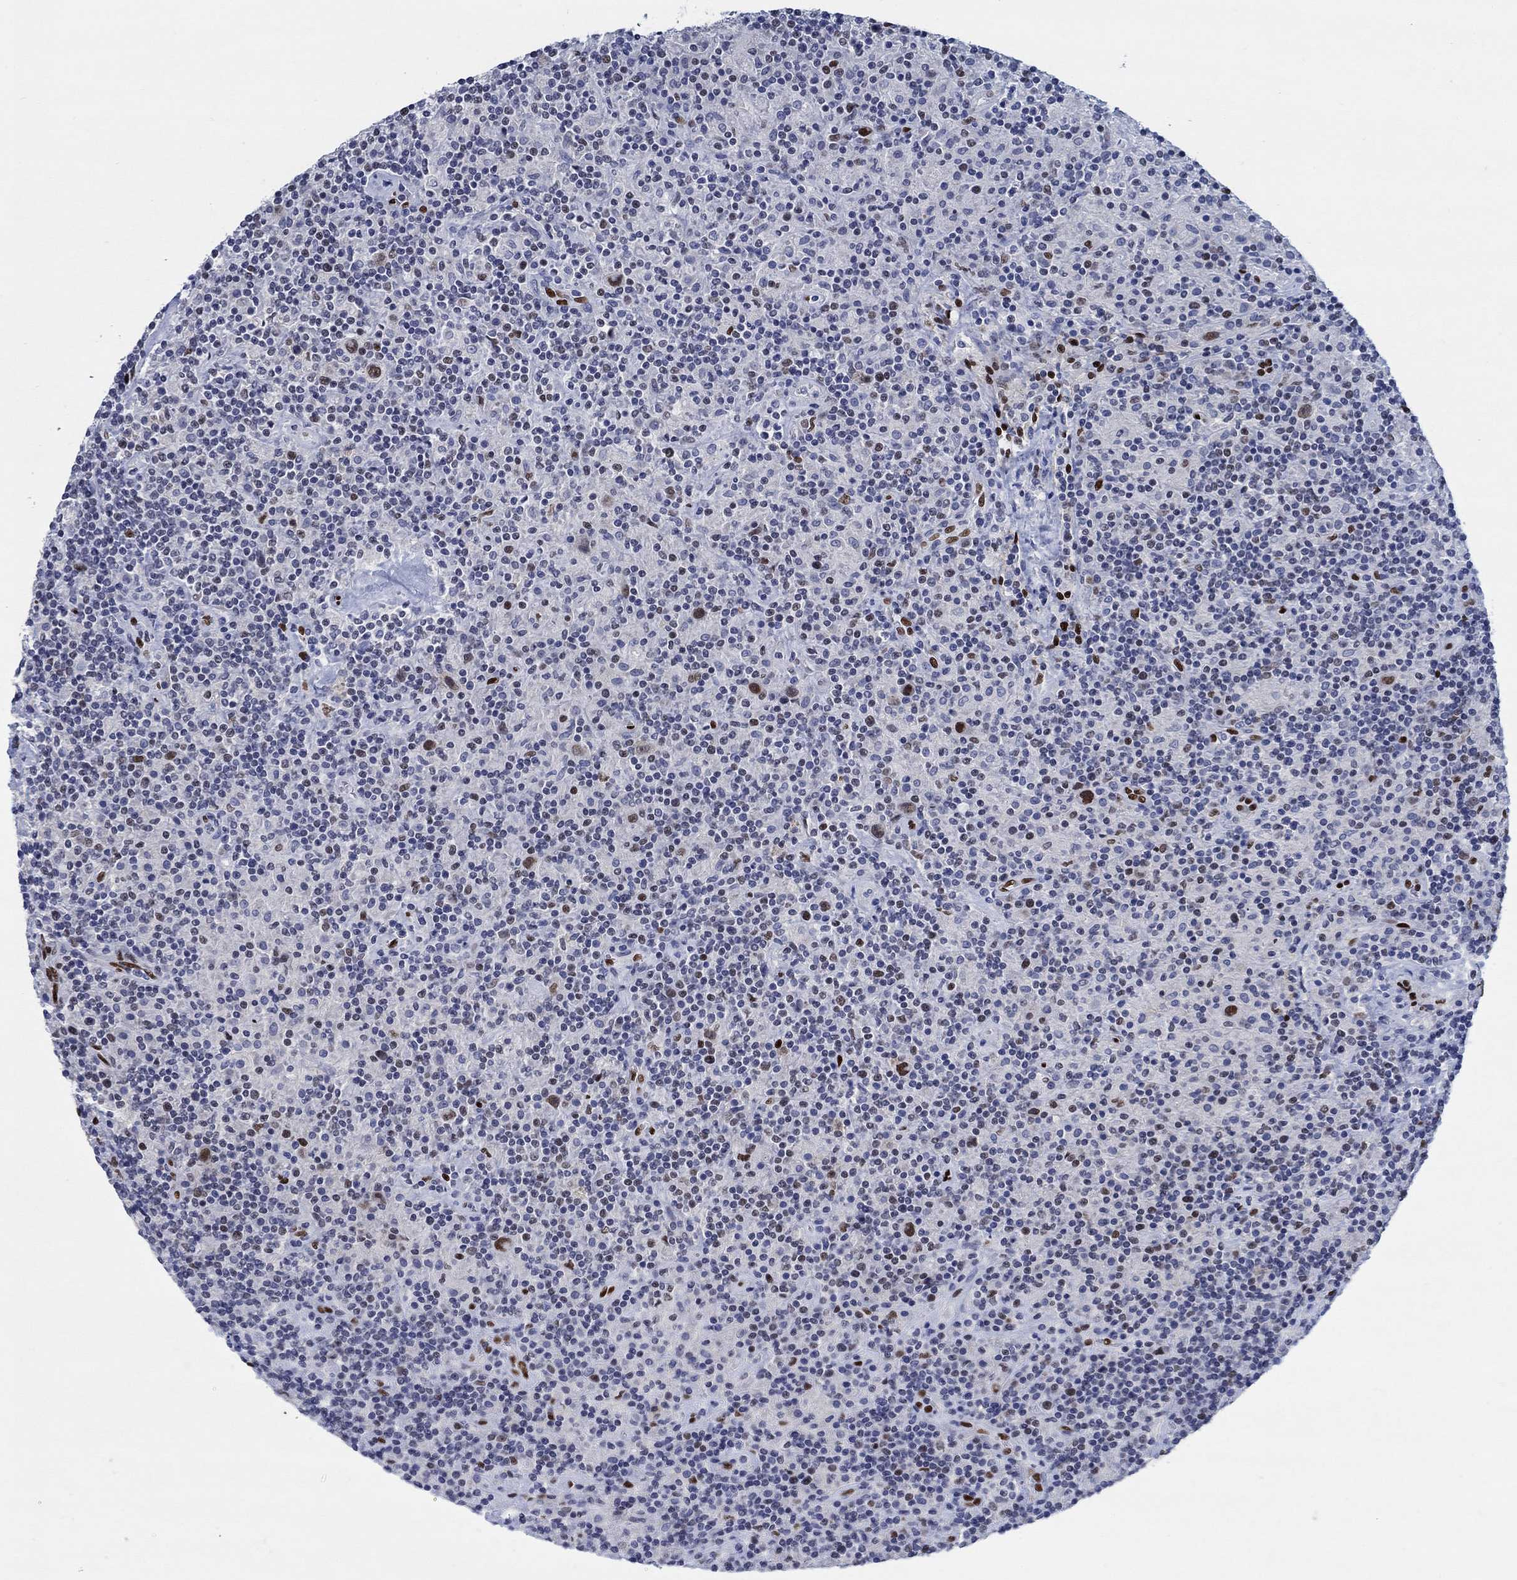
{"staining": {"intensity": "moderate", "quantity": ">75%", "location": "nuclear"}, "tissue": "lymphoma", "cell_type": "Tumor cells", "image_type": "cancer", "snomed": [{"axis": "morphology", "description": "Hodgkin's disease, NOS"}, {"axis": "topography", "description": "Lymph node"}], "caption": "An immunohistochemistry image of tumor tissue is shown. Protein staining in brown highlights moderate nuclear positivity in lymphoma within tumor cells.", "gene": "ZEB1", "patient": {"sex": "male", "age": 70}}